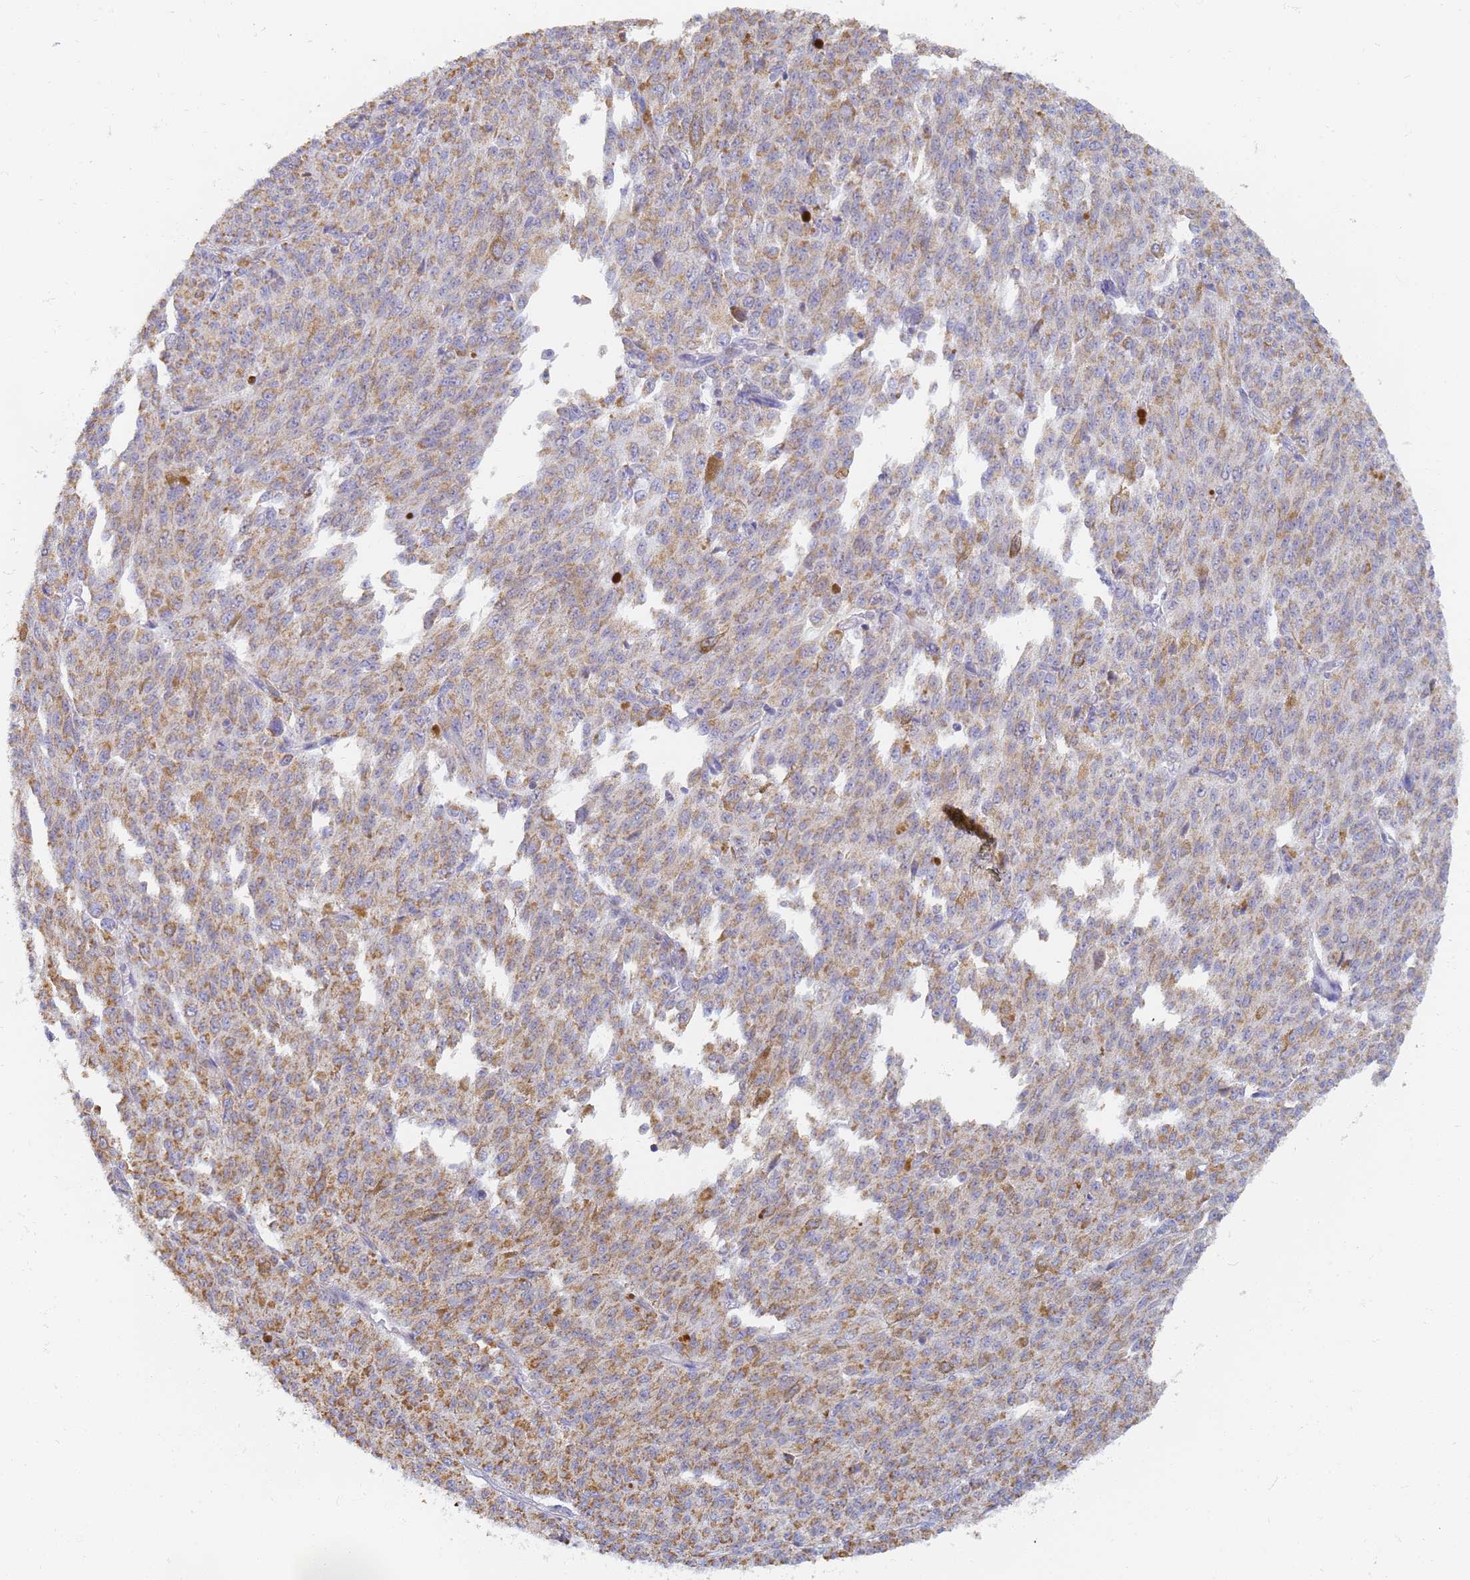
{"staining": {"intensity": "moderate", "quantity": ">75%", "location": "cytoplasmic/membranous"}, "tissue": "melanoma", "cell_type": "Tumor cells", "image_type": "cancer", "snomed": [{"axis": "morphology", "description": "Malignant melanoma, NOS"}, {"axis": "topography", "description": "Skin"}], "caption": "High-magnification brightfield microscopy of melanoma stained with DAB (brown) and counterstained with hematoxylin (blue). tumor cells exhibit moderate cytoplasmic/membranous staining is appreciated in about>75% of cells. Using DAB (brown) and hematoxylin (blue) stains, captured at high magnification using brightfield microscopy.", "gene": "UTP23", "patient": {"sex": "female", "age": 52}}